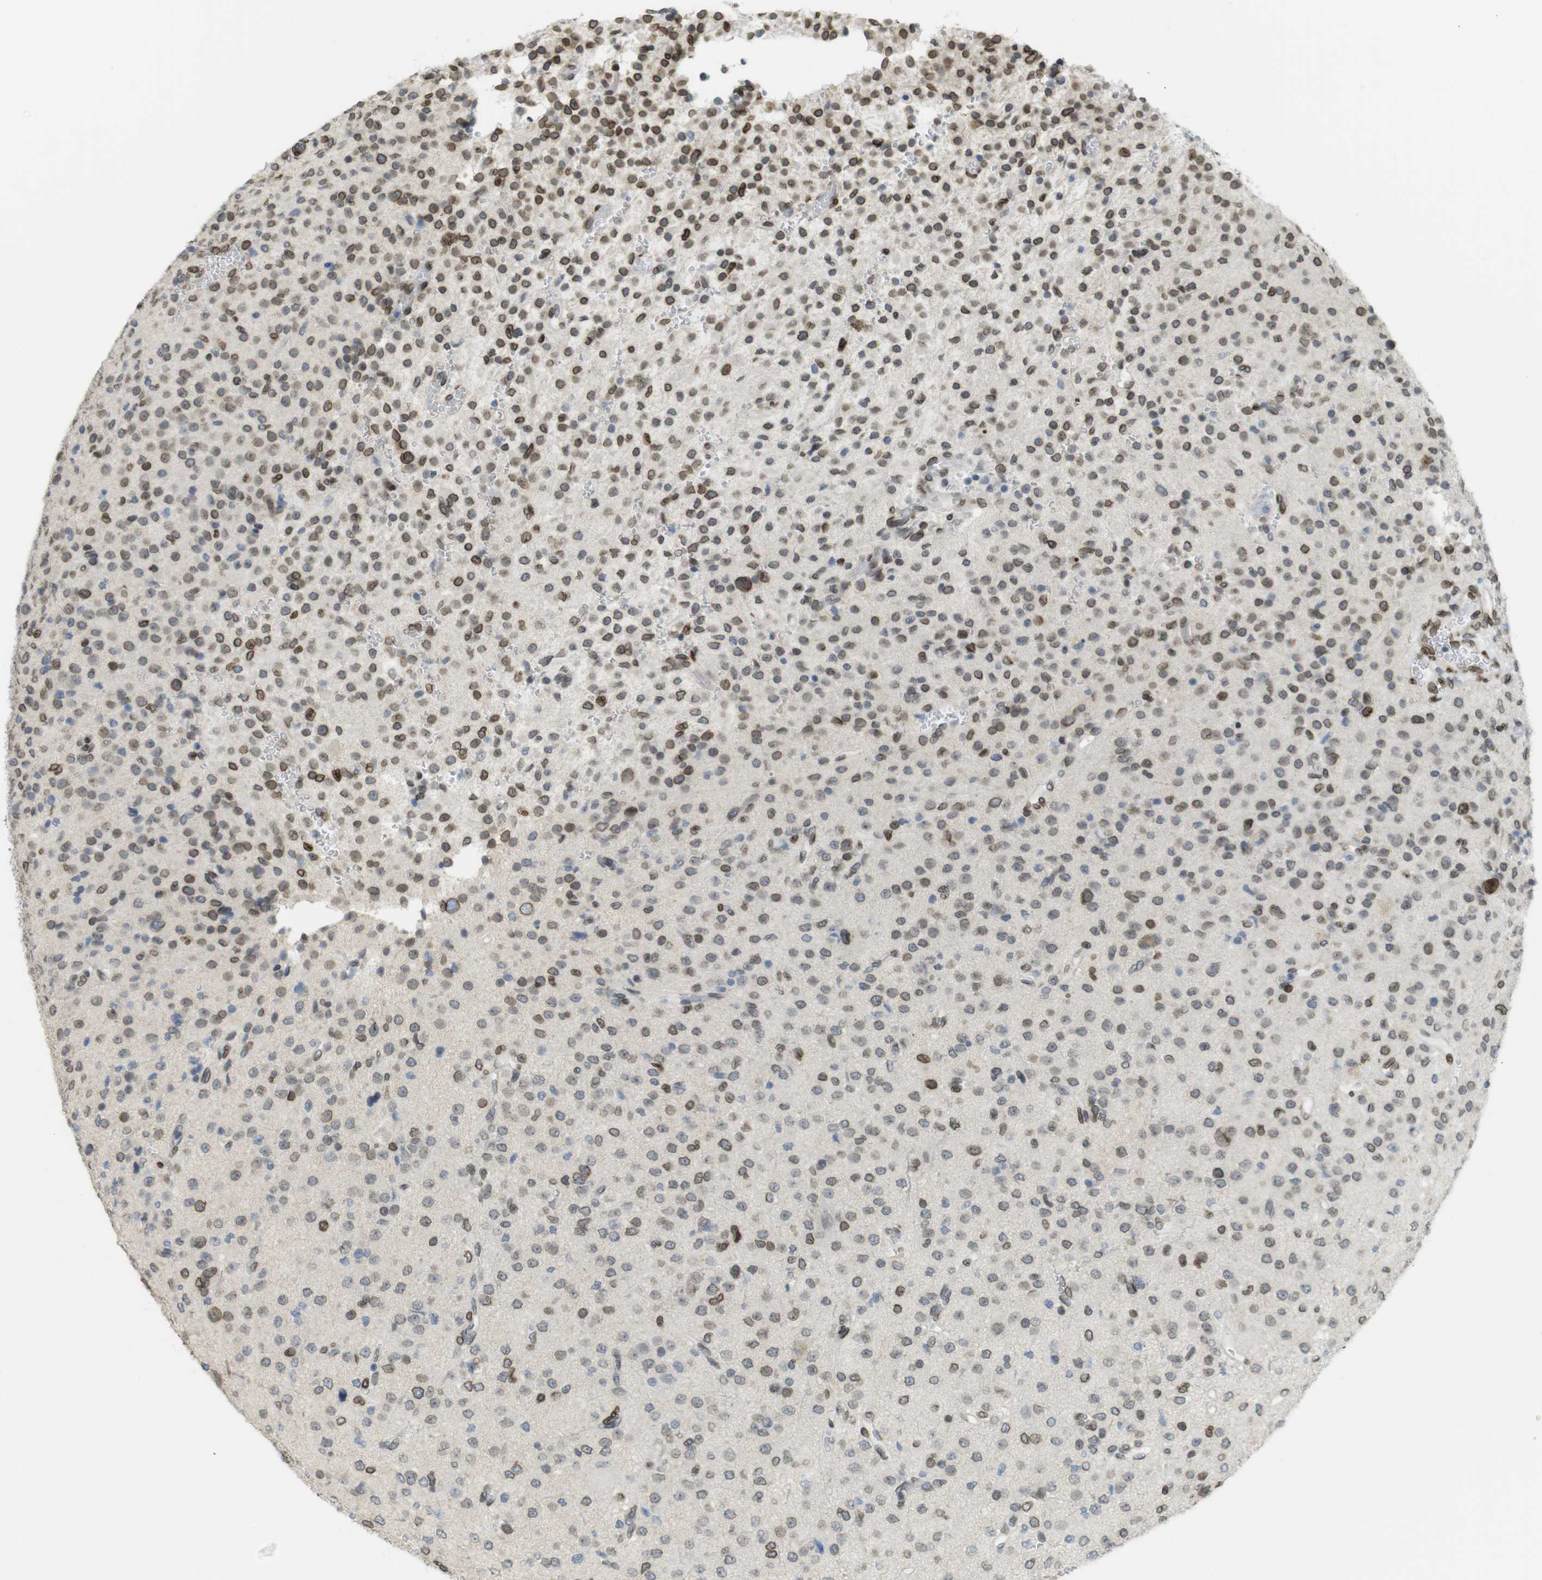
{"staining": {"intensity": "moderate", "quantity": "25%-75%", "location": "cytoplasmic/membranous,nuclear"}, "tissue": "glioma", "cell_type": "Tumor cells", "image_type": "cancer", "snomed": [{"axis": "morphology", "description": "Glioma, malignant, Low grade"}, {"axis": "topography", "description": "Brain"}], "caption": "A brown stain highlights moderate cytoplasmic/membranous and nuclear staining of a protein in glioma tumor cells.", "gene": "ARL6IP6", "patient": {"sex": "male", "age": 38}}